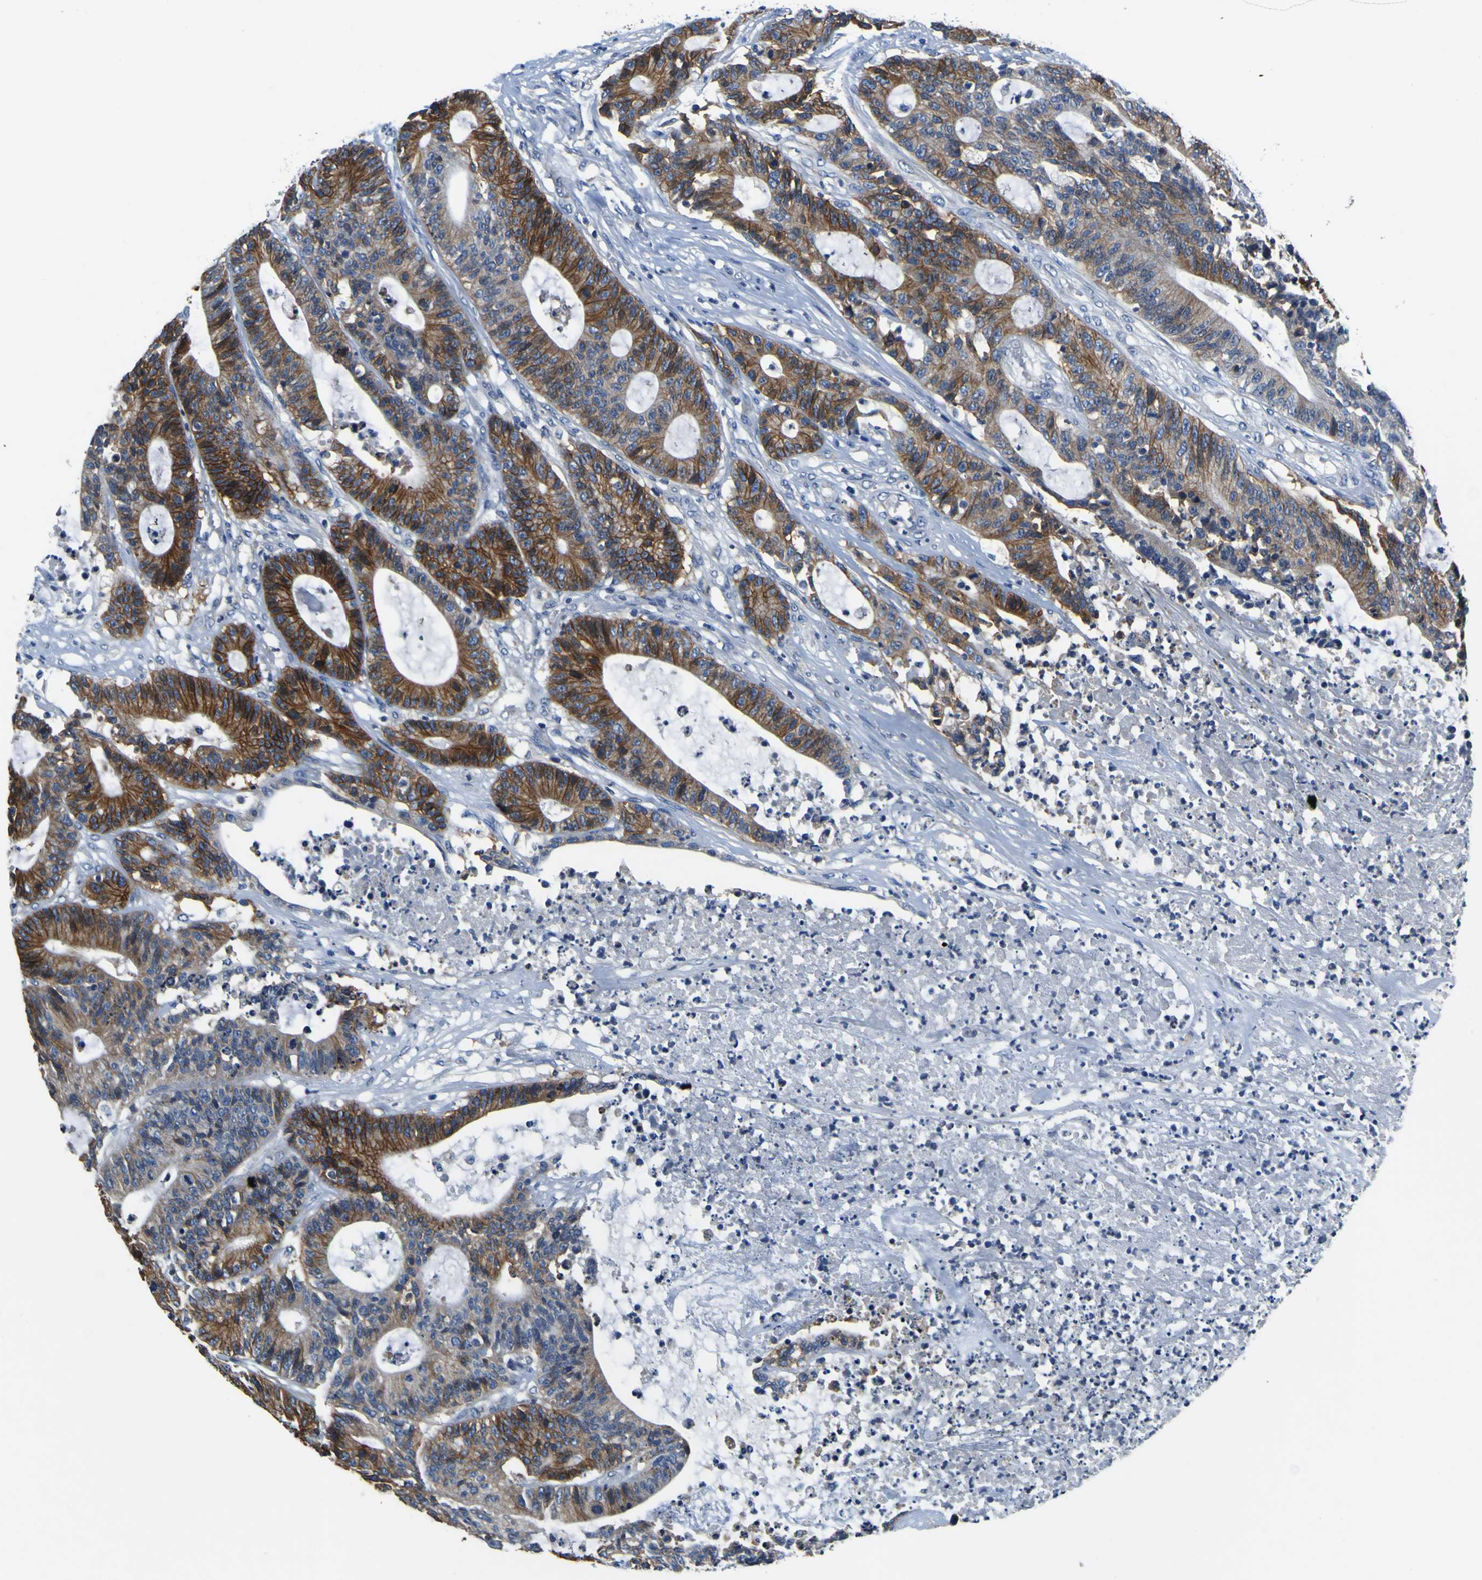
{"staining": {"intensity": "strong", "quantity": "25%-75%", "location": "cytoplasmic/membranous"}, "tissue": "colorectal cancer", "cell_type": "Tumor cells", "image_type": "cancer", "snomed": [{"axis": "morphology", "description": "Adenocarcinoma, NOS"}, {"axis": "topography", "description": "Colon"}], "caption": "Strong cytoplasmic/membranous staining is appreciated in about 25%-75% of tumor cells in colorectal adenocarcinoma.", "gene": "EPHB4", "patient": {"sex": "female", "age": 84}}